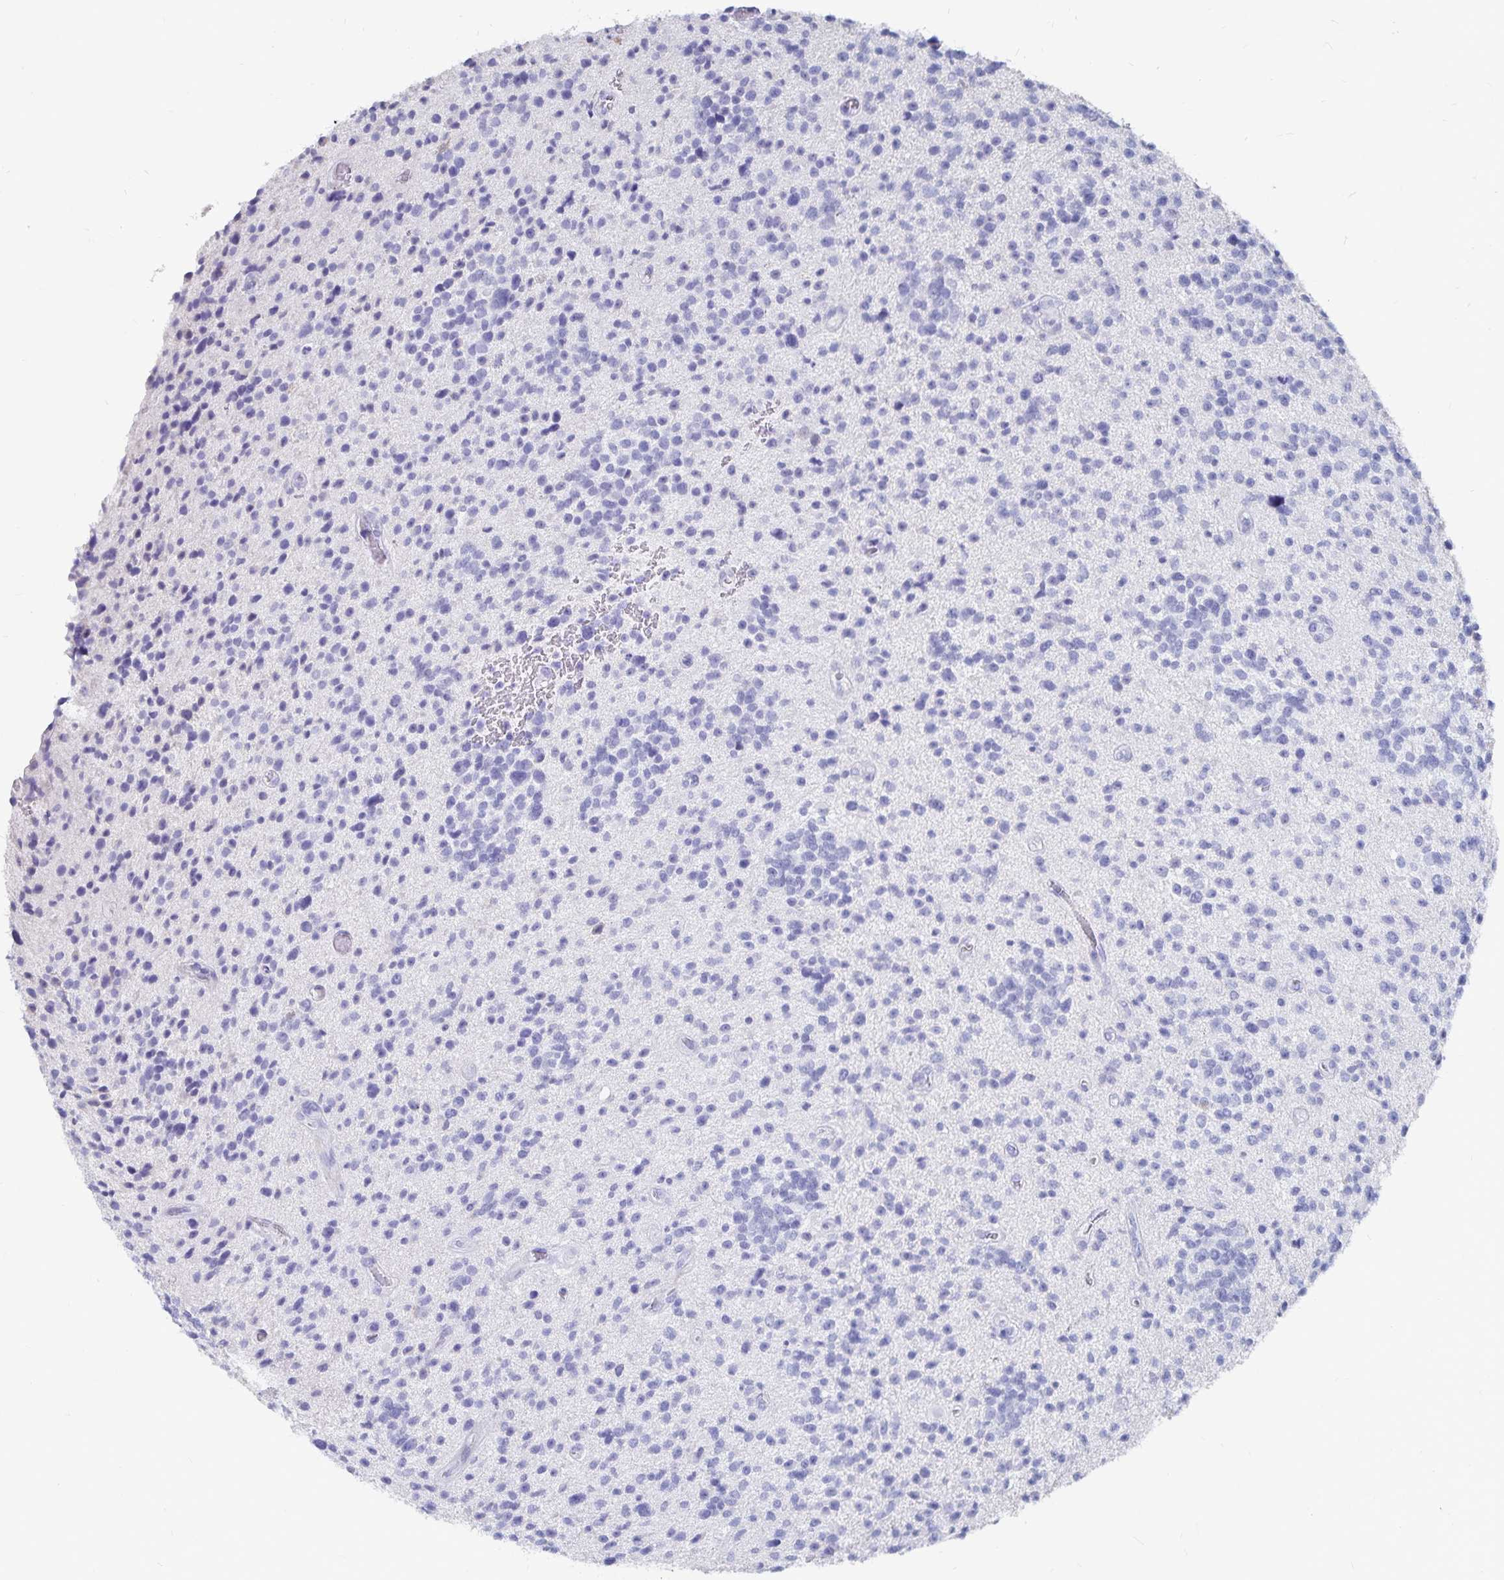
{"staining": {"intensity": "negative", "quantity": "none", "location": "none"}, "tissue": "glioma", "cell_type": "Tumor cells", "image_type": "cancer", "snomed": [{"axis": "morphology", "description": "Glioma, malignant, High grade"}, {"axis": "topography", "description": "Brain"}], "caption": "Immunohistochemical staining of human malignant glioma (high-grade) demonstrates no significant positivity in tumor cells.", "gene": "CFAP69", "patient": {"sex": "male", "age": 29}}